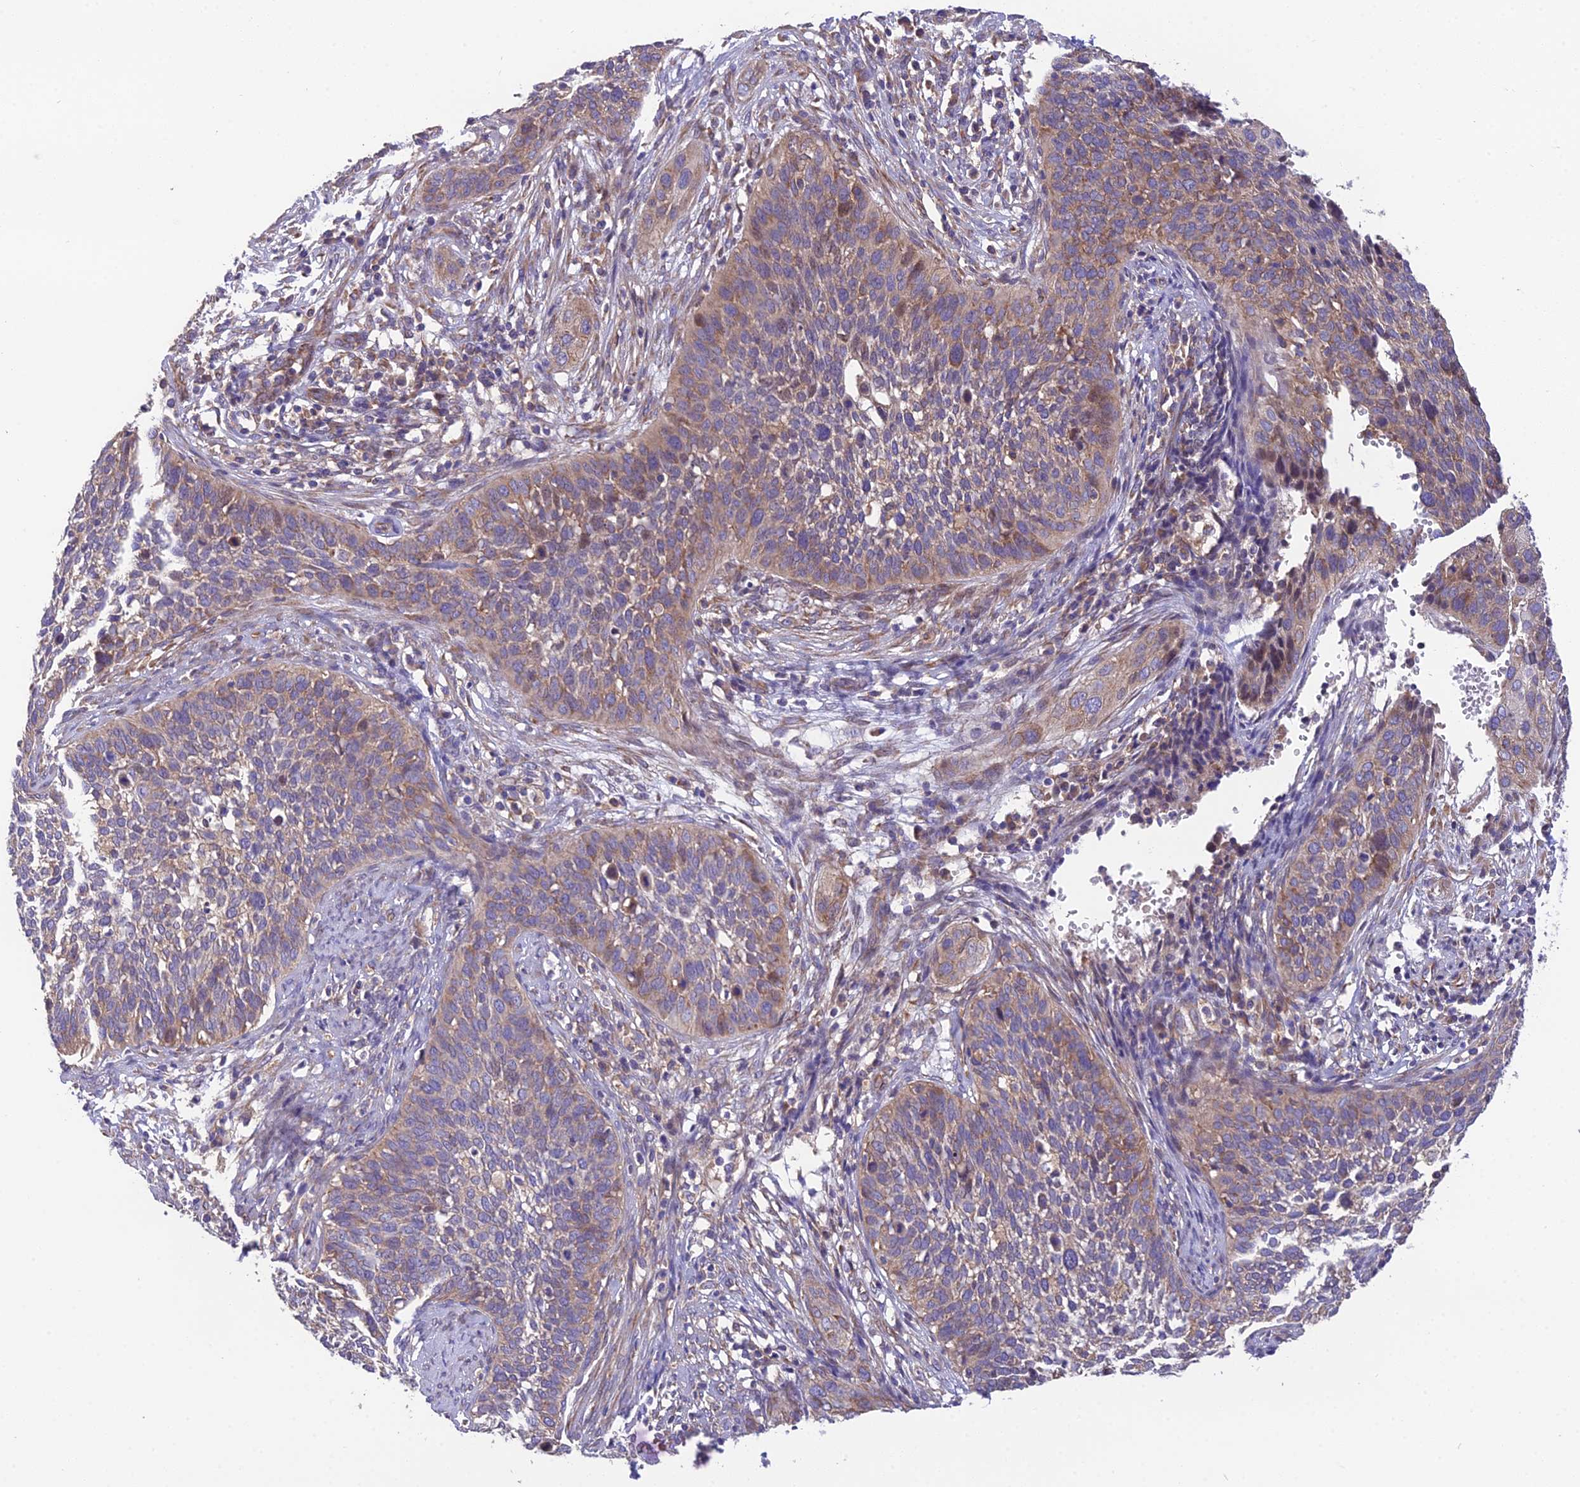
{"staining": {"intensity": "moderate", "quantity": "25%-75%", "location": "cytoplasmic/membranous"}, "tissue": "cervical cancer", "cell_type": "Tumor cells", "image_type": "cancer", "snomed": [{"axis": "morphology", "description": "Squamous cell carcinoma, NOS"}, {"axis": "topography", "description": "Cervix"}], "caption": "High-power microscopy captured an IHC image of cervical cancer (squamous cell carcinoma), revealing moderate cytoplasmic/membranous positivity in about 25%-75% of tumor cells.", "gene": "BLOC1S4", "patient": {"sex": "female", "age": 34}}